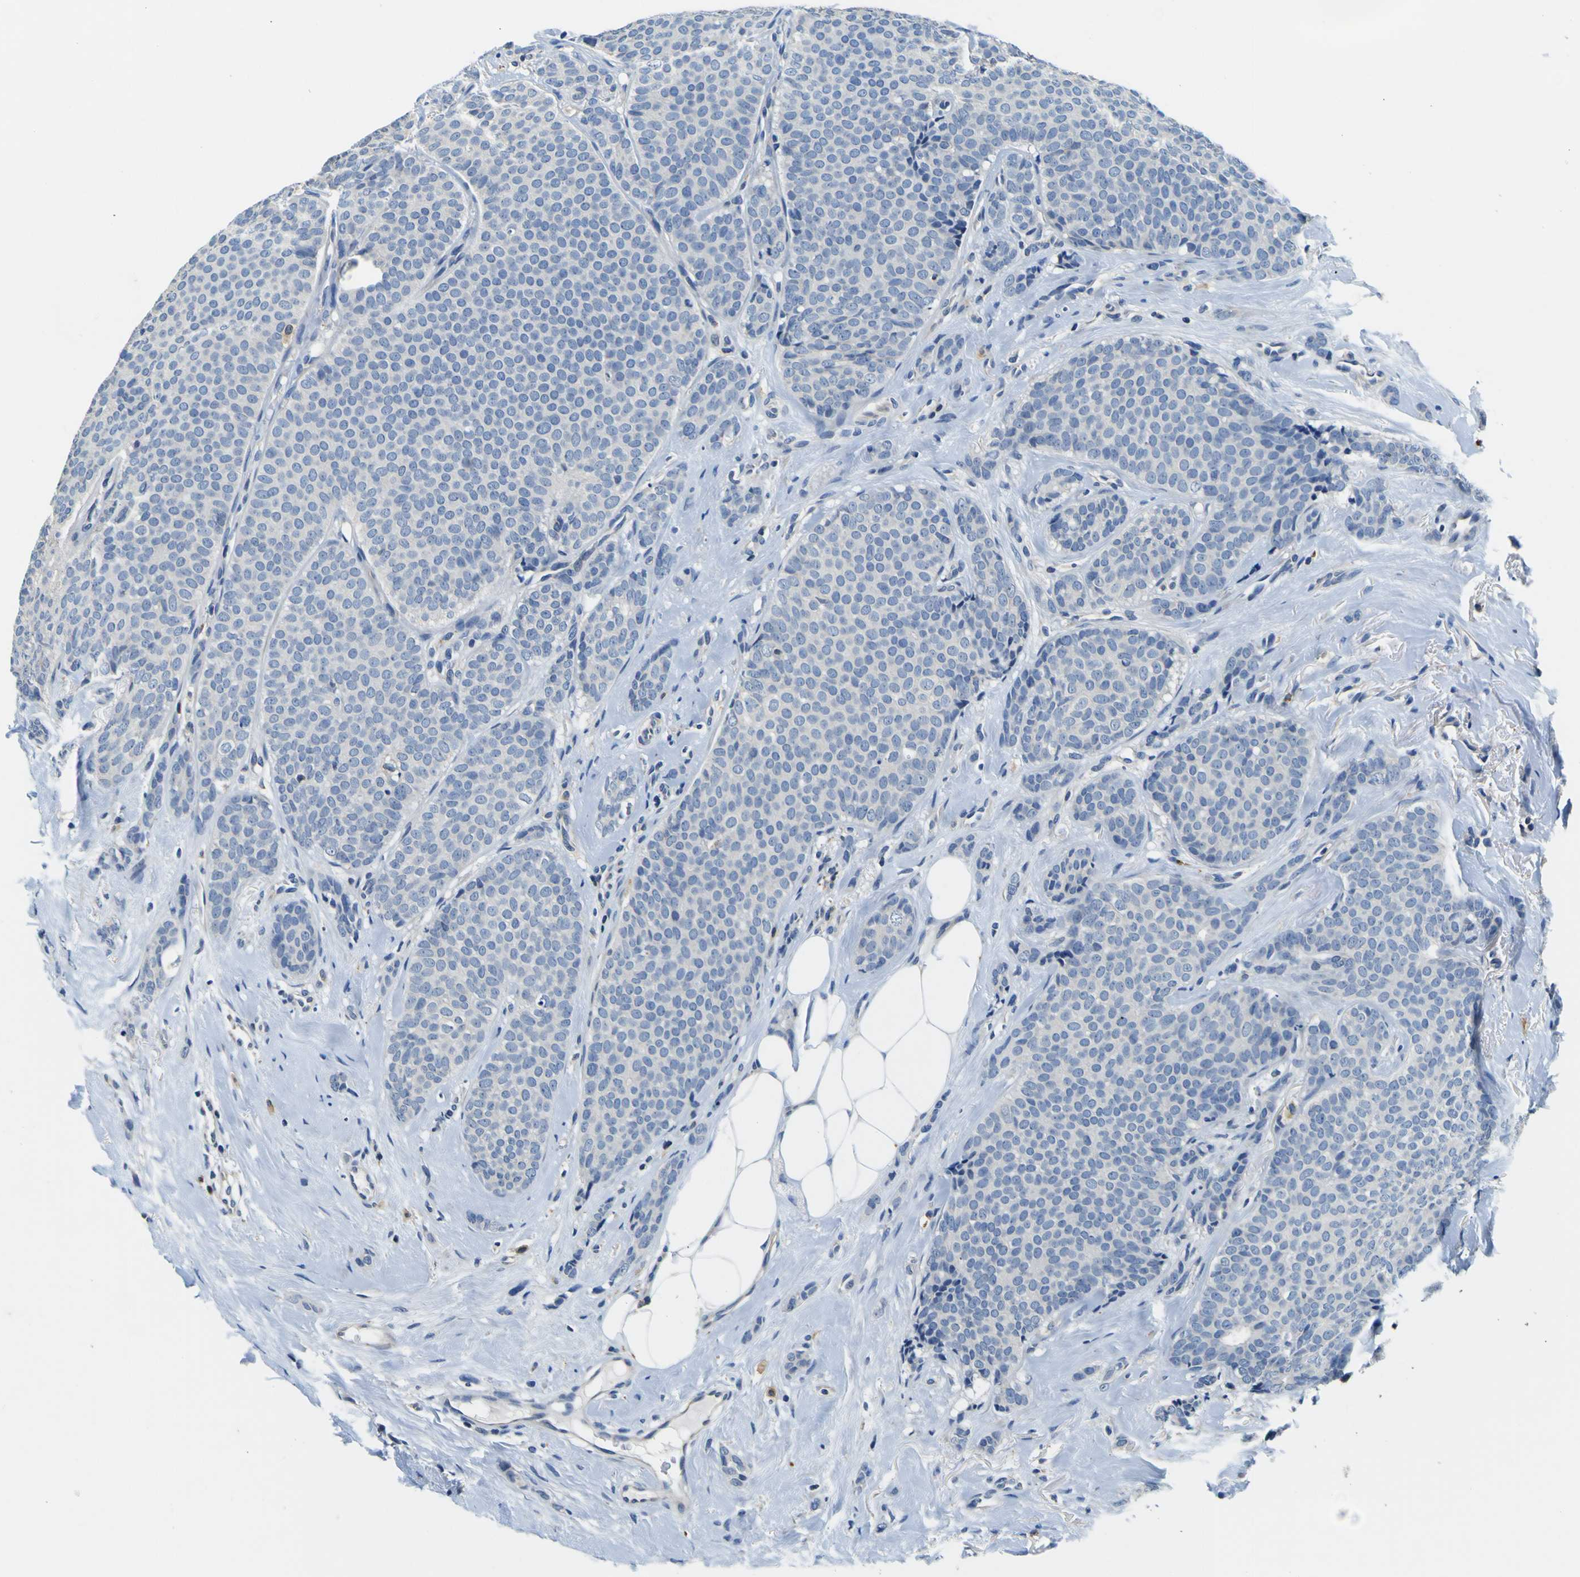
{"staining": {"intensity": "negative", "quantity": "none", "location": "none"}, "tissue": "breast cancer", "cell_type": "Tumor cells", "image_type": "cancer", "snomed": [{"axis": "morphology", "description": "Lobular carcinoma"}, {"axis": "topography", "description": "Skin"}, {"axis": "topography", "description": "Breast"}], "caption": "The image demonstrates no staining of tumor cells in breast cancer. (DAB immunohistochemistry (IHC), high magnification).", "gene": "TNIK", "patient": {"sex": "female", "age": 46}}